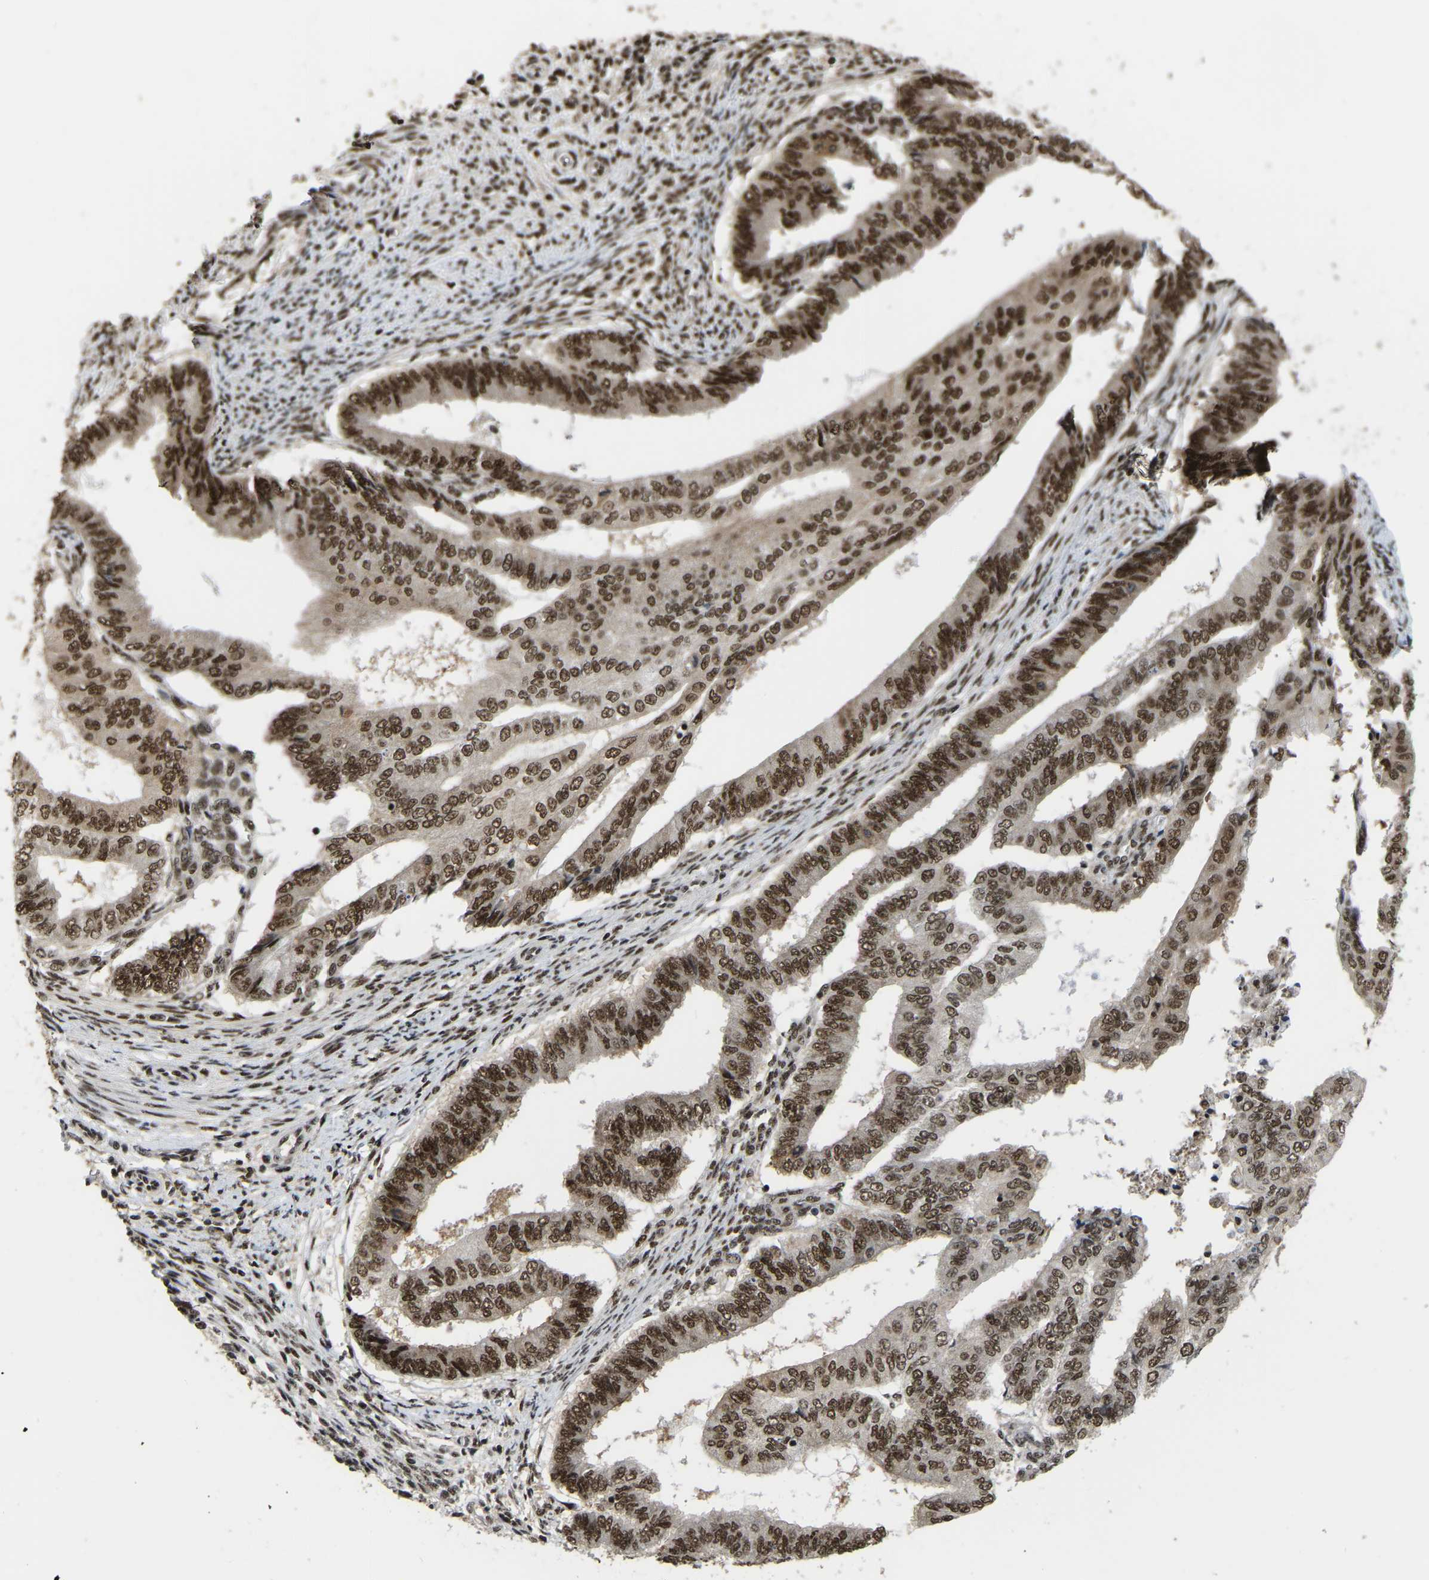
{"staining": {"intensity": "strong", "quantity": ">75%", "location": "nuclear"}, "tissue": "endometrial cancer", "cell_type": "Tumor cells", "image_type": "cancer", "snomed": [{"axis": "morphology", "description": "Polyp, NOS"}, {"axis": "morphology", "description": "Adenocarcinoma, NOS"}, {"axis": "morphology", "description": "Adenoma, NOS"}, {"axis": "topography", "description": "Endometrium"}], "caption": "Immunohistochemistry (IHC) (DAB) staining of endometrial cancer reveals strong nuclear protein positivity in about >75% of tumor cells.", "gene": "TBL1XR1", "patient": {"sex": "female", "age": 79}}